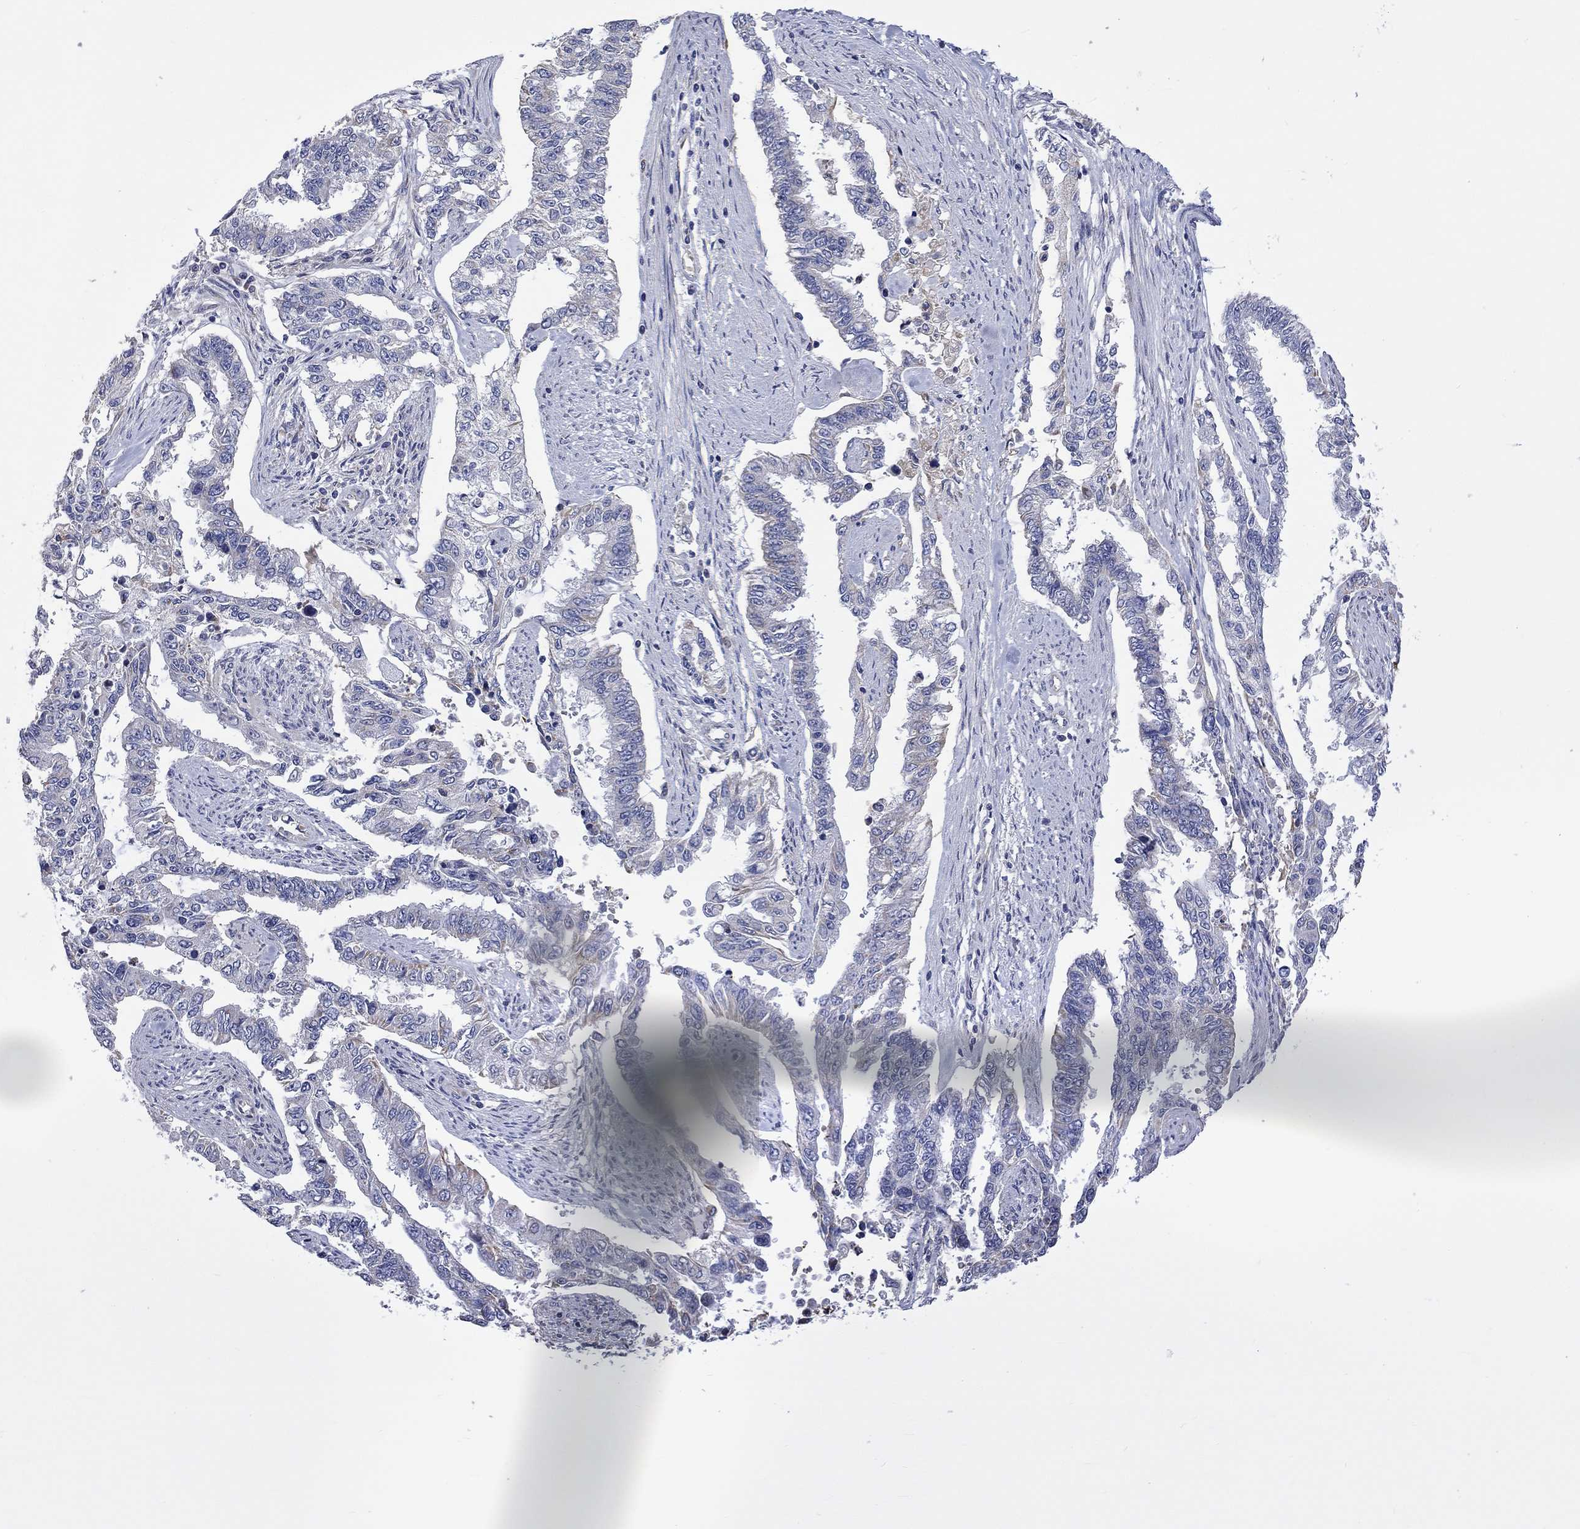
{"staining": {"intensity": "negative", "quantity": "none", "location": "none"}, "tissue": "endometrial cancer", "cell_type": "Tumor cells", "image_type": "cancer", "snomed": [{"axis": "morphology", "description": "Adenocarcinoma, NOS"}, {"axis": "topography", "description": "Uterus"}], "caption": "A micrograph of endometrial adenocarcinoma stained for a protein demonstrates no brown staining in tumor cells. (DAB immunohistochemistry with hematoxylin counter stain).", "gene": "CAMKK2", "patient": {"sex": "female", "age": 59}}